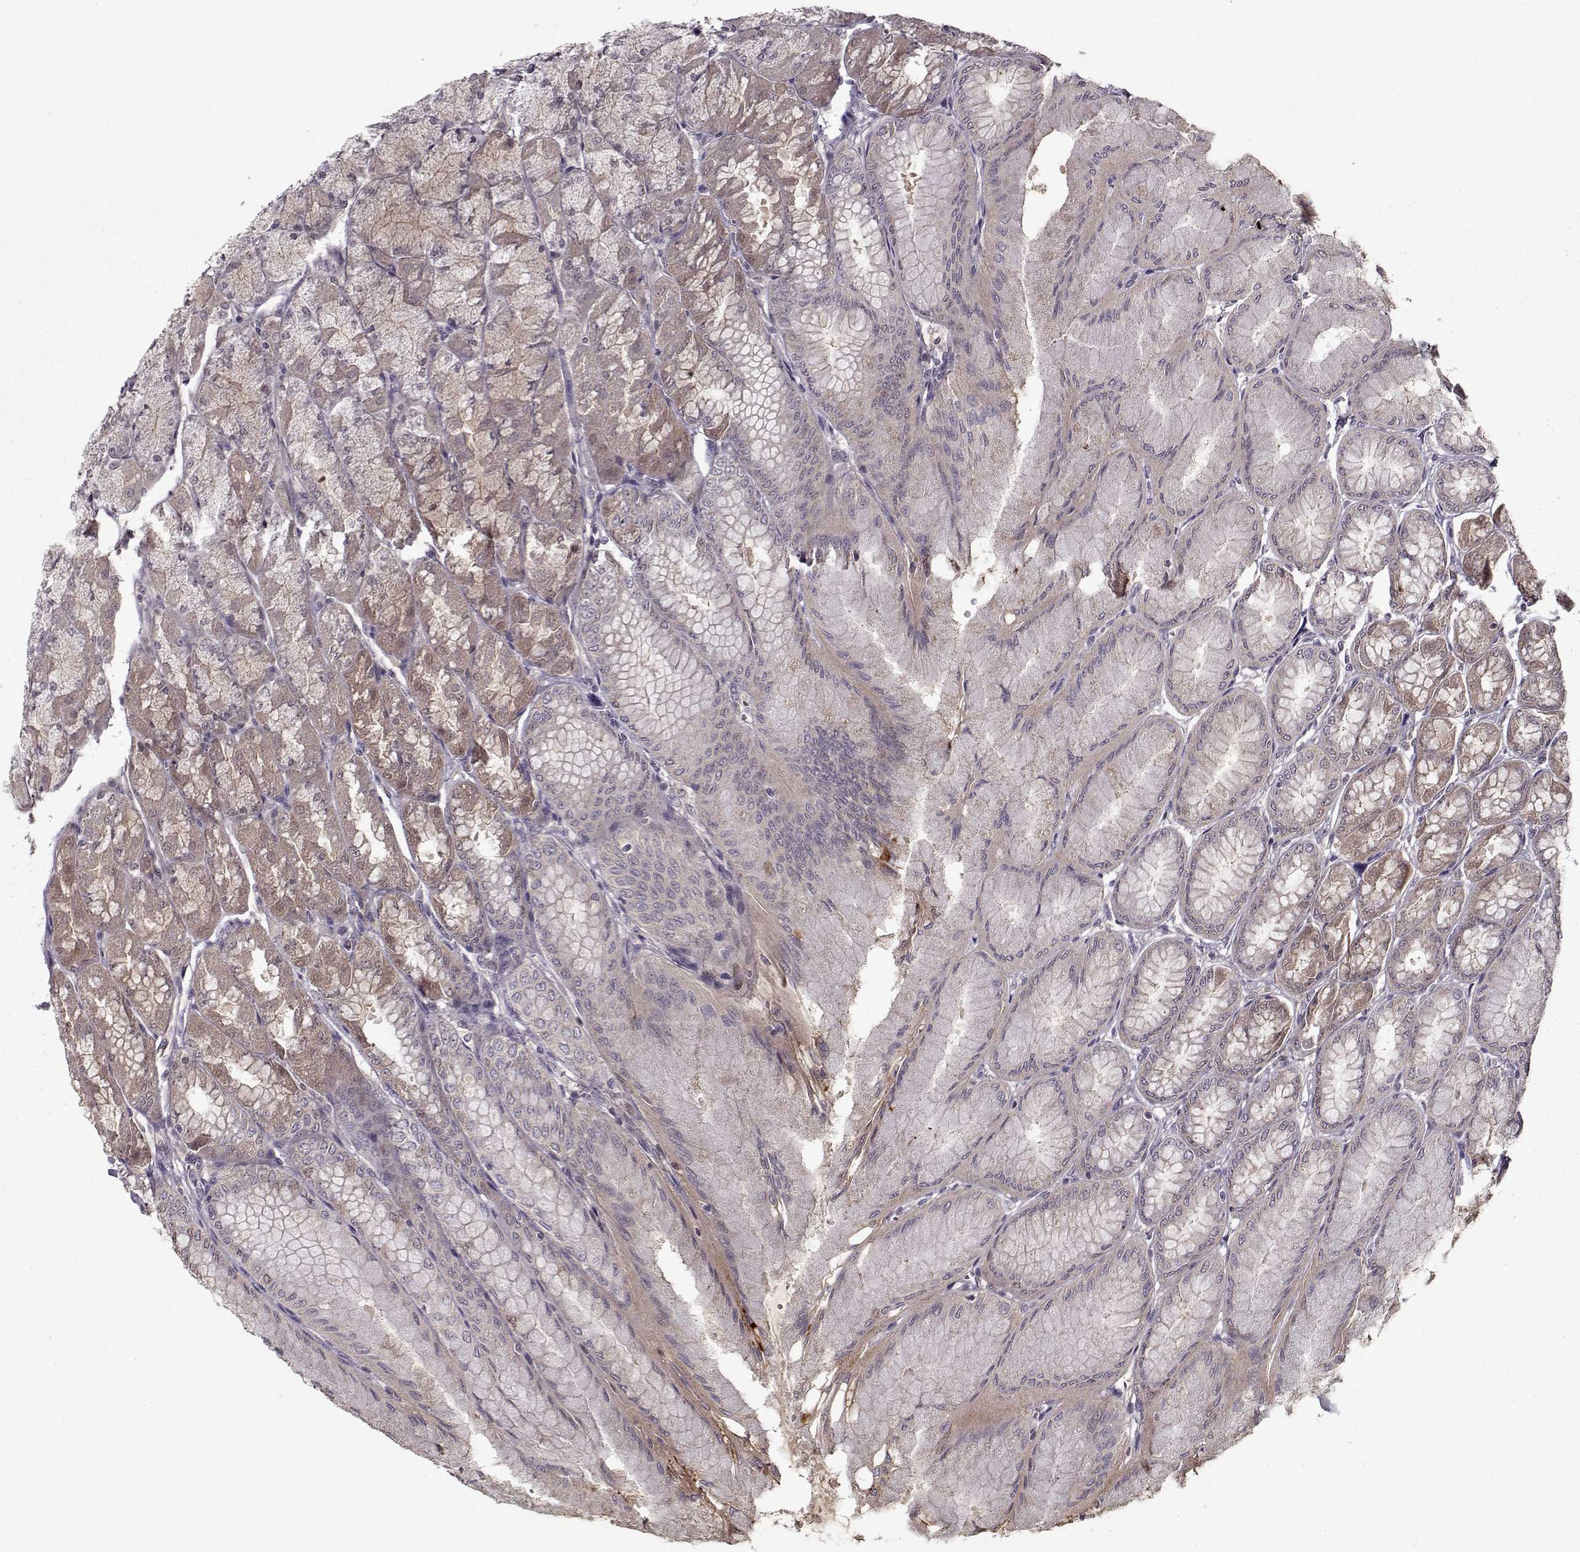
{"staining": {"intensity": "weak", "quantity": "<25%", "location": "cytoplasmic/membranous"}, "tissue": "stomach", "cell_type": "Glandular cells", "image_type": "normal", "snomed": [{"axis": "morphology", "description": "Normal tissue, NOS"}, {"axis": "topography", "description": "Stomach, upper"}], "caption": "The immunohistochemistry histopathology image has no significant positivity in glandular cells of stomach. (DAB immunohistochemistry, high magnification).", "gene": "AFM", "patient": {"sex": "male", "age": 60}}